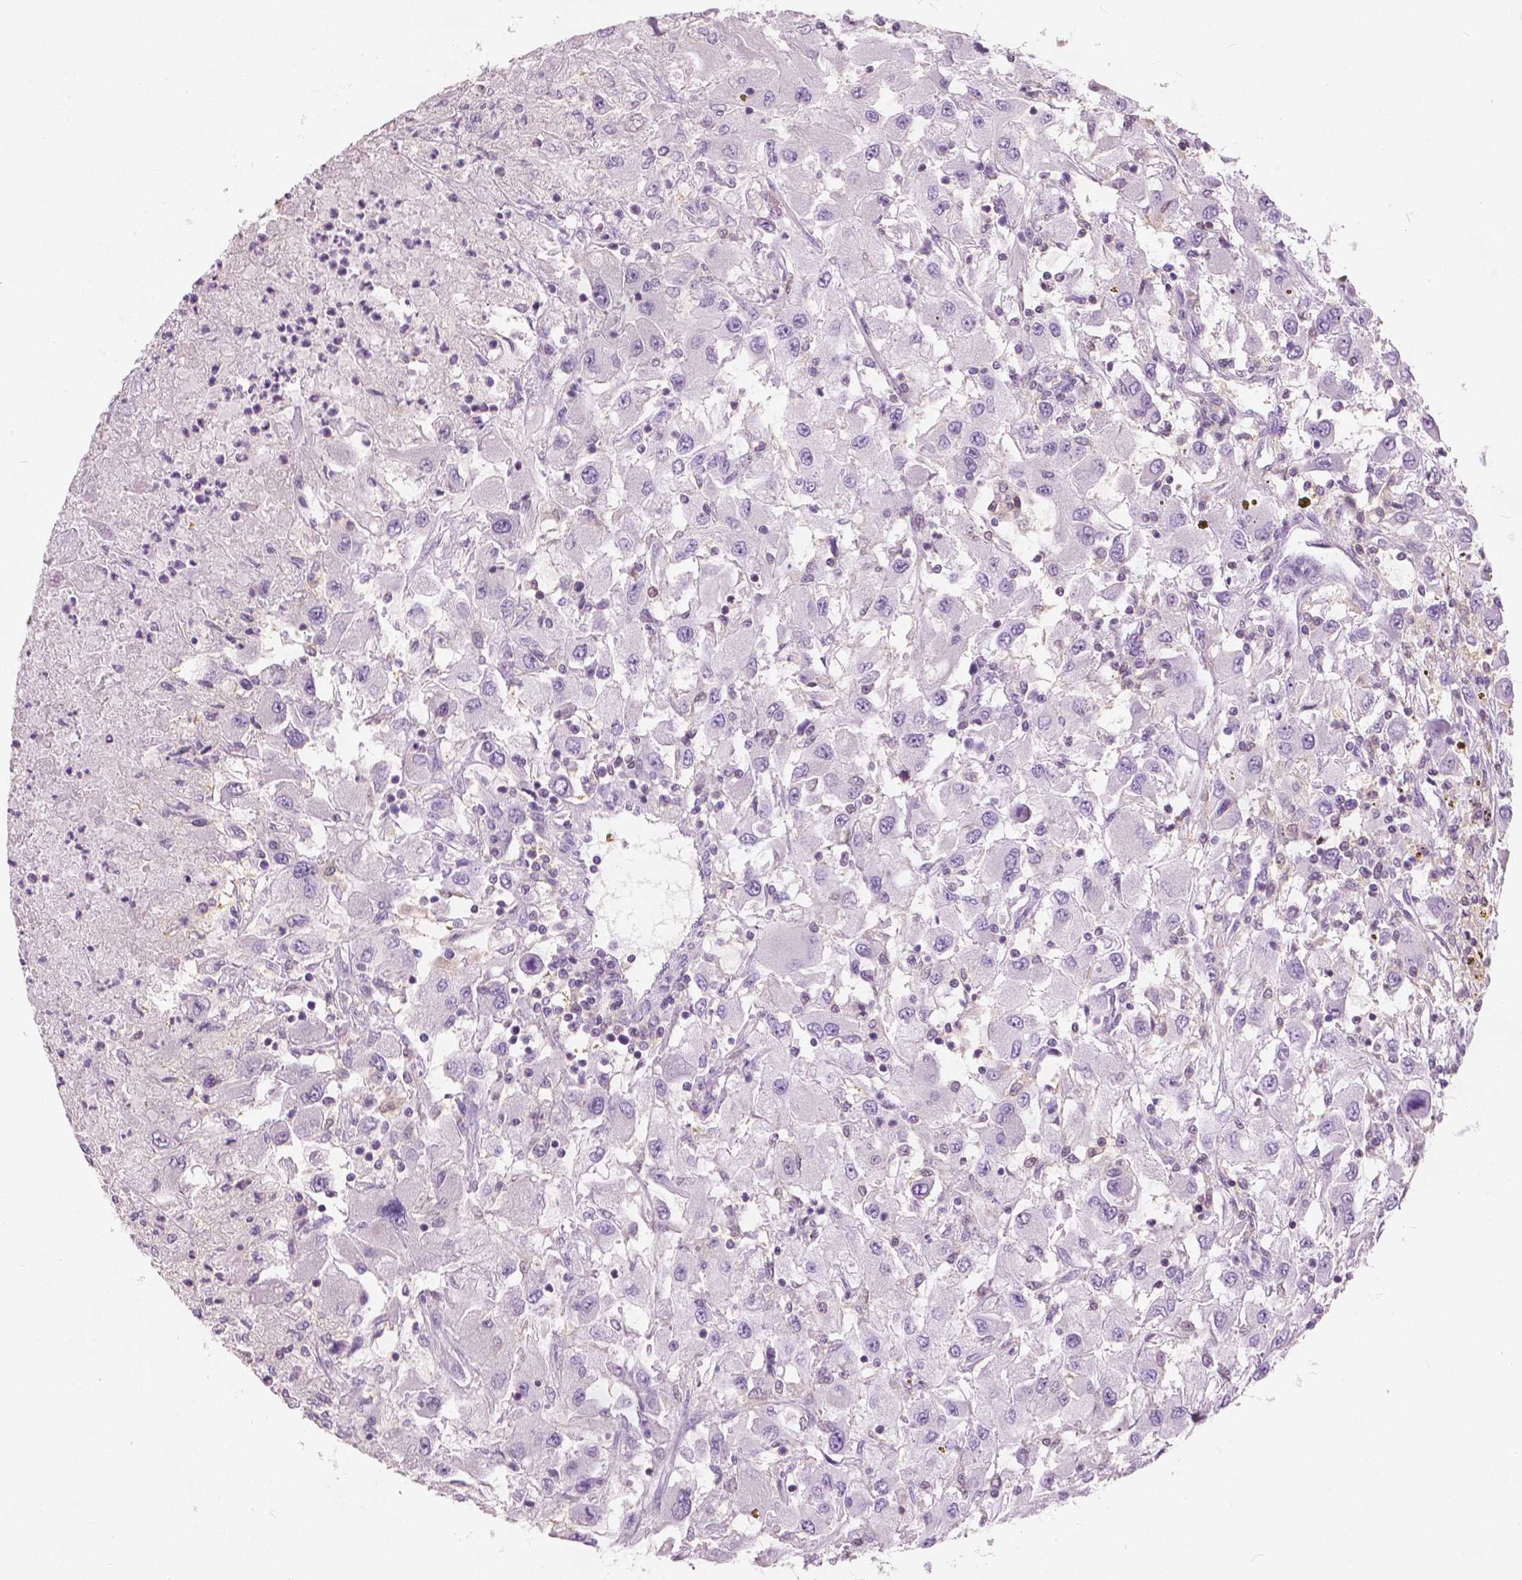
{"staining": {"intensity": "negative", "quantity": "none", "location": "none"}, "tissue": "renal cancer", "cell_type": "Tumor cells", "image_type": "cancer", "snomed": [{"axis": "morphology", "description": "Adenocarcinoma, NOS"}, {"axis": "topography", "description": "Kidney"}], "caption": "IHC of renal cancer (adenocarcinoma) shows no staining in tumor cells.", "gene": "GALM", "patient": {"sex": "female", "age": 67}}